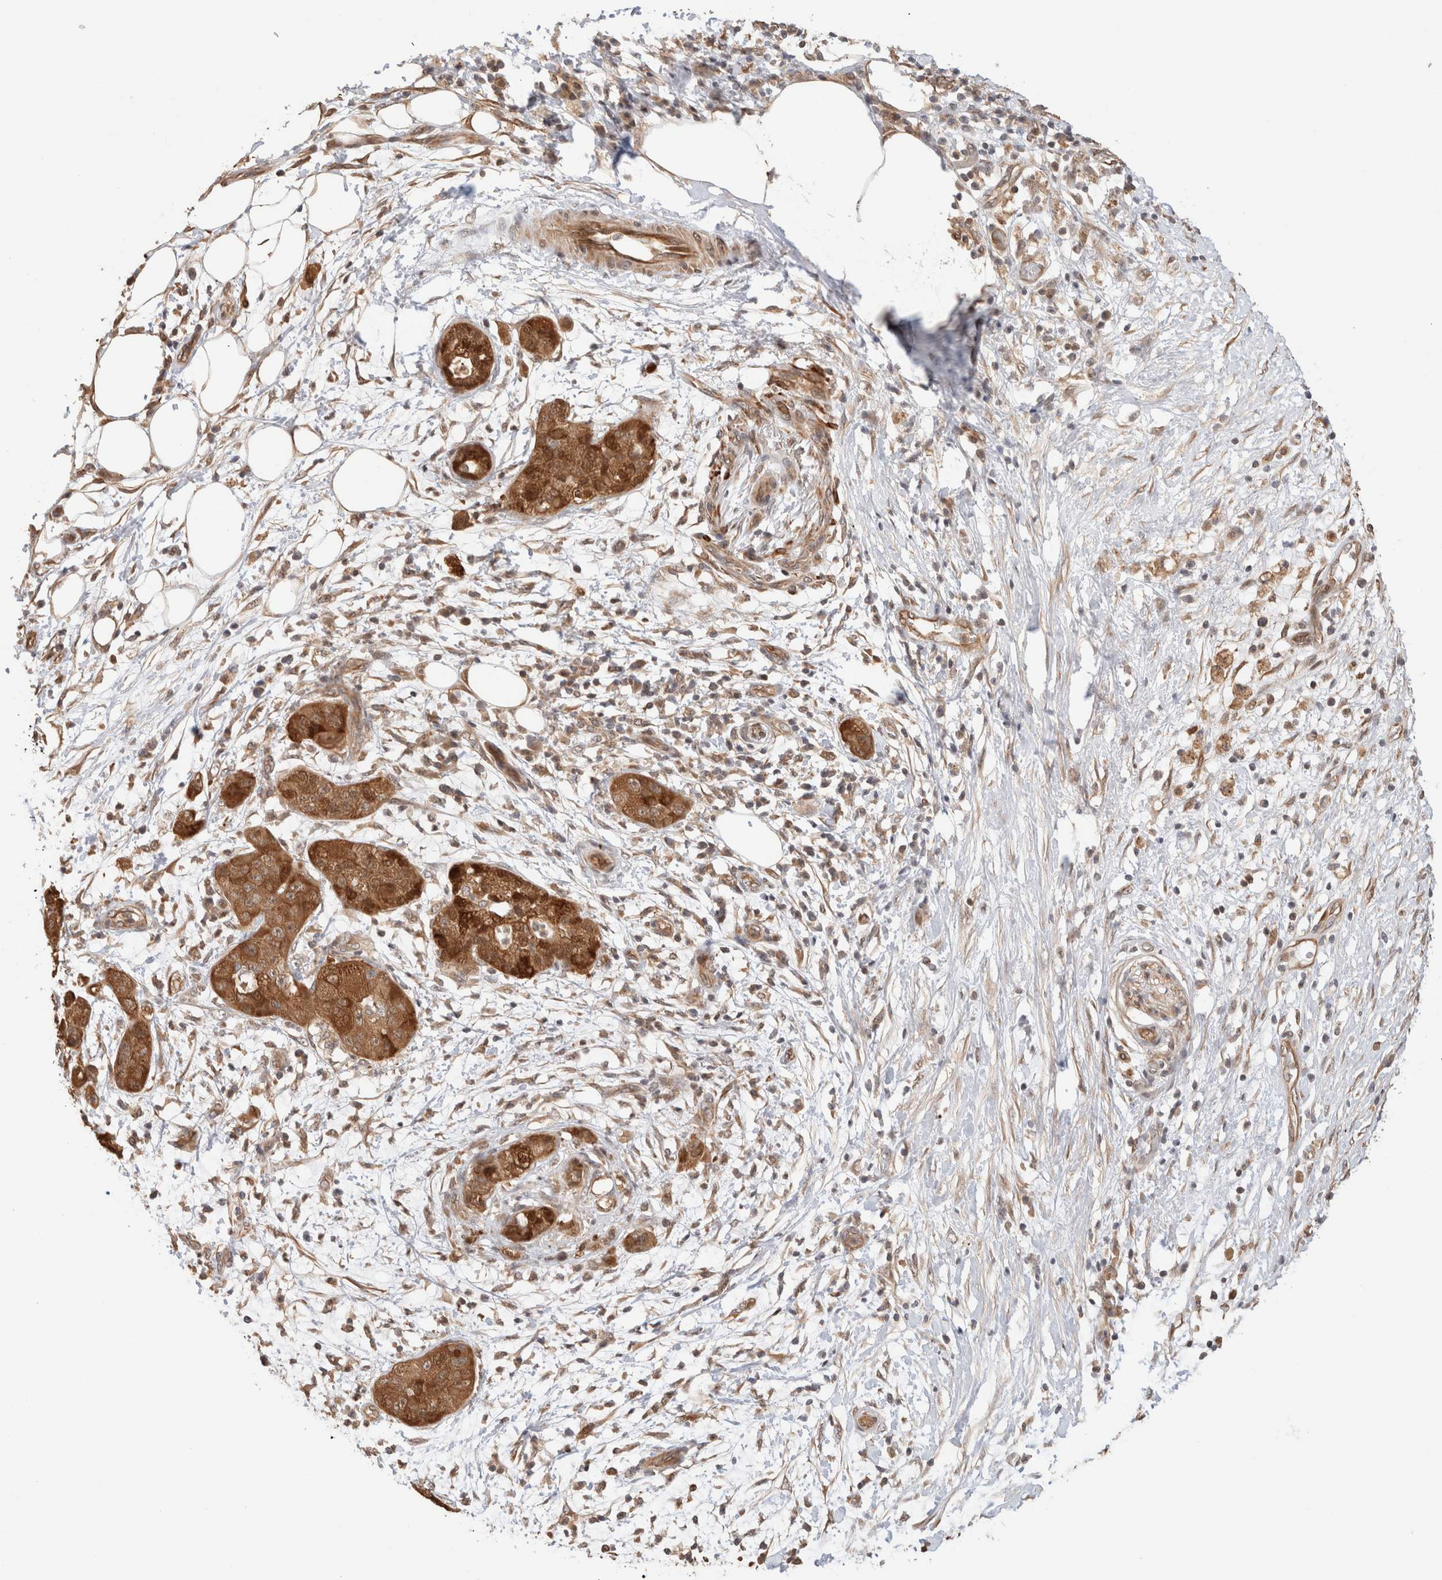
{"staining": {"intensity": "strong", "quantity": ">75%", "location": "cytoplasmic/membranous,nuclear"}, "tissue": "pancreatic cancer", "cell_type": "Tumor cells", "image_type": "cancer", "snomed": [{"axis": "morphology", "description": "Adenocarcinoma, NOS"}, {"axis": "topography", "description": "Pancreas"}], "caption": "DAB (3,3'-diaminobenzidine) immunohistochemical staining of pancreatic cancer (adenocarcinoma) demonstrates strong cytoplasmic/membranous and nuclear protein staining in approximately >75% of tumor cells.", "gene": "OTUD6B", "patient": {"sex": "female", "age": 78}}